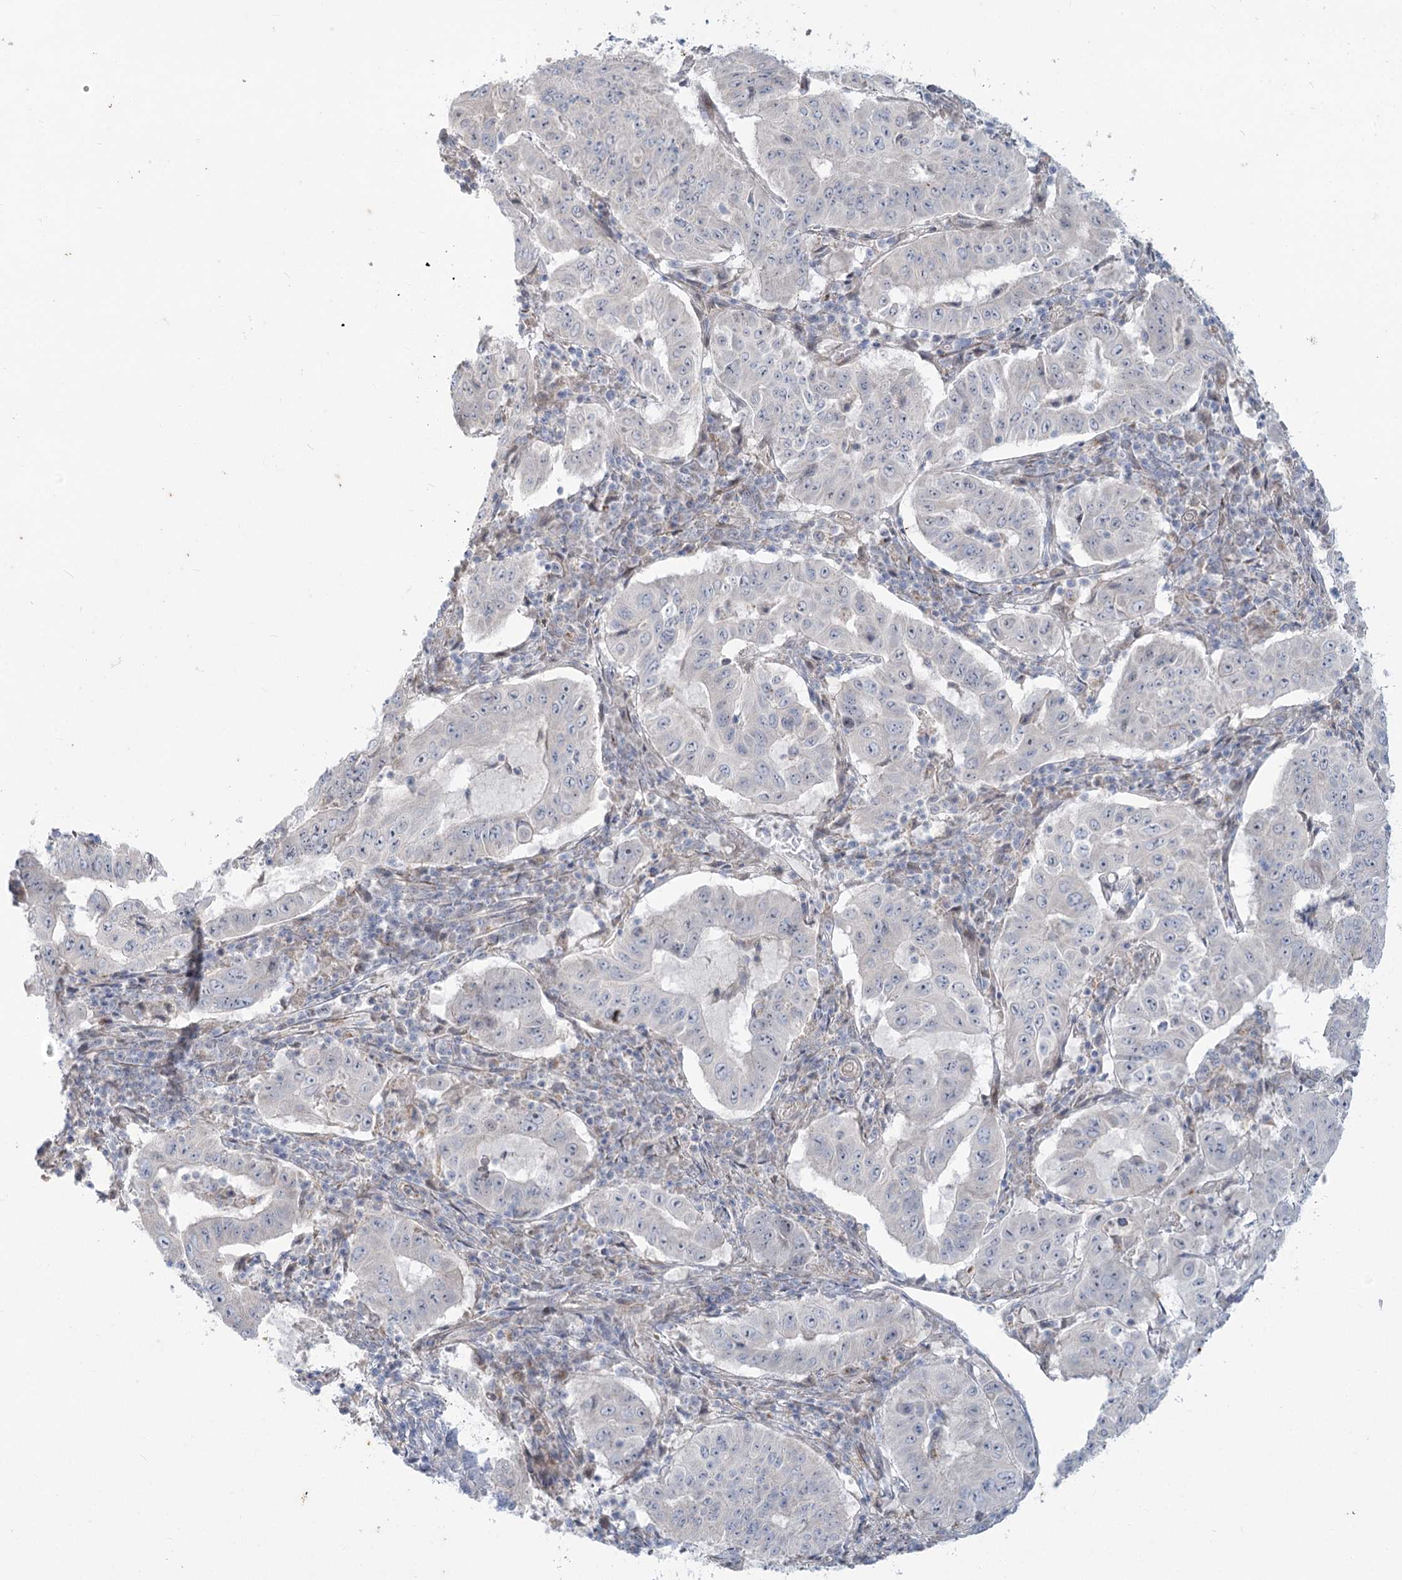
{"staining": {"intensity": "negative", "quantity": "none", "location": "none"}, "tissue": "pancreatic cancer", "cell_type": "Tumor cells", "image_type": "cancer", "snomed": [{"axis": "morphology", "description": "Adenocarcinoma, NOS"}, {"axis": "topography", "description": "Pancreas"}], "caption": "This is an immunohistochemistry micrograph of human pancreatic cancer. There is no positivity in tumor cells.", "gene": "MTG1", "patient": {"sex": "male", "age": 63}}